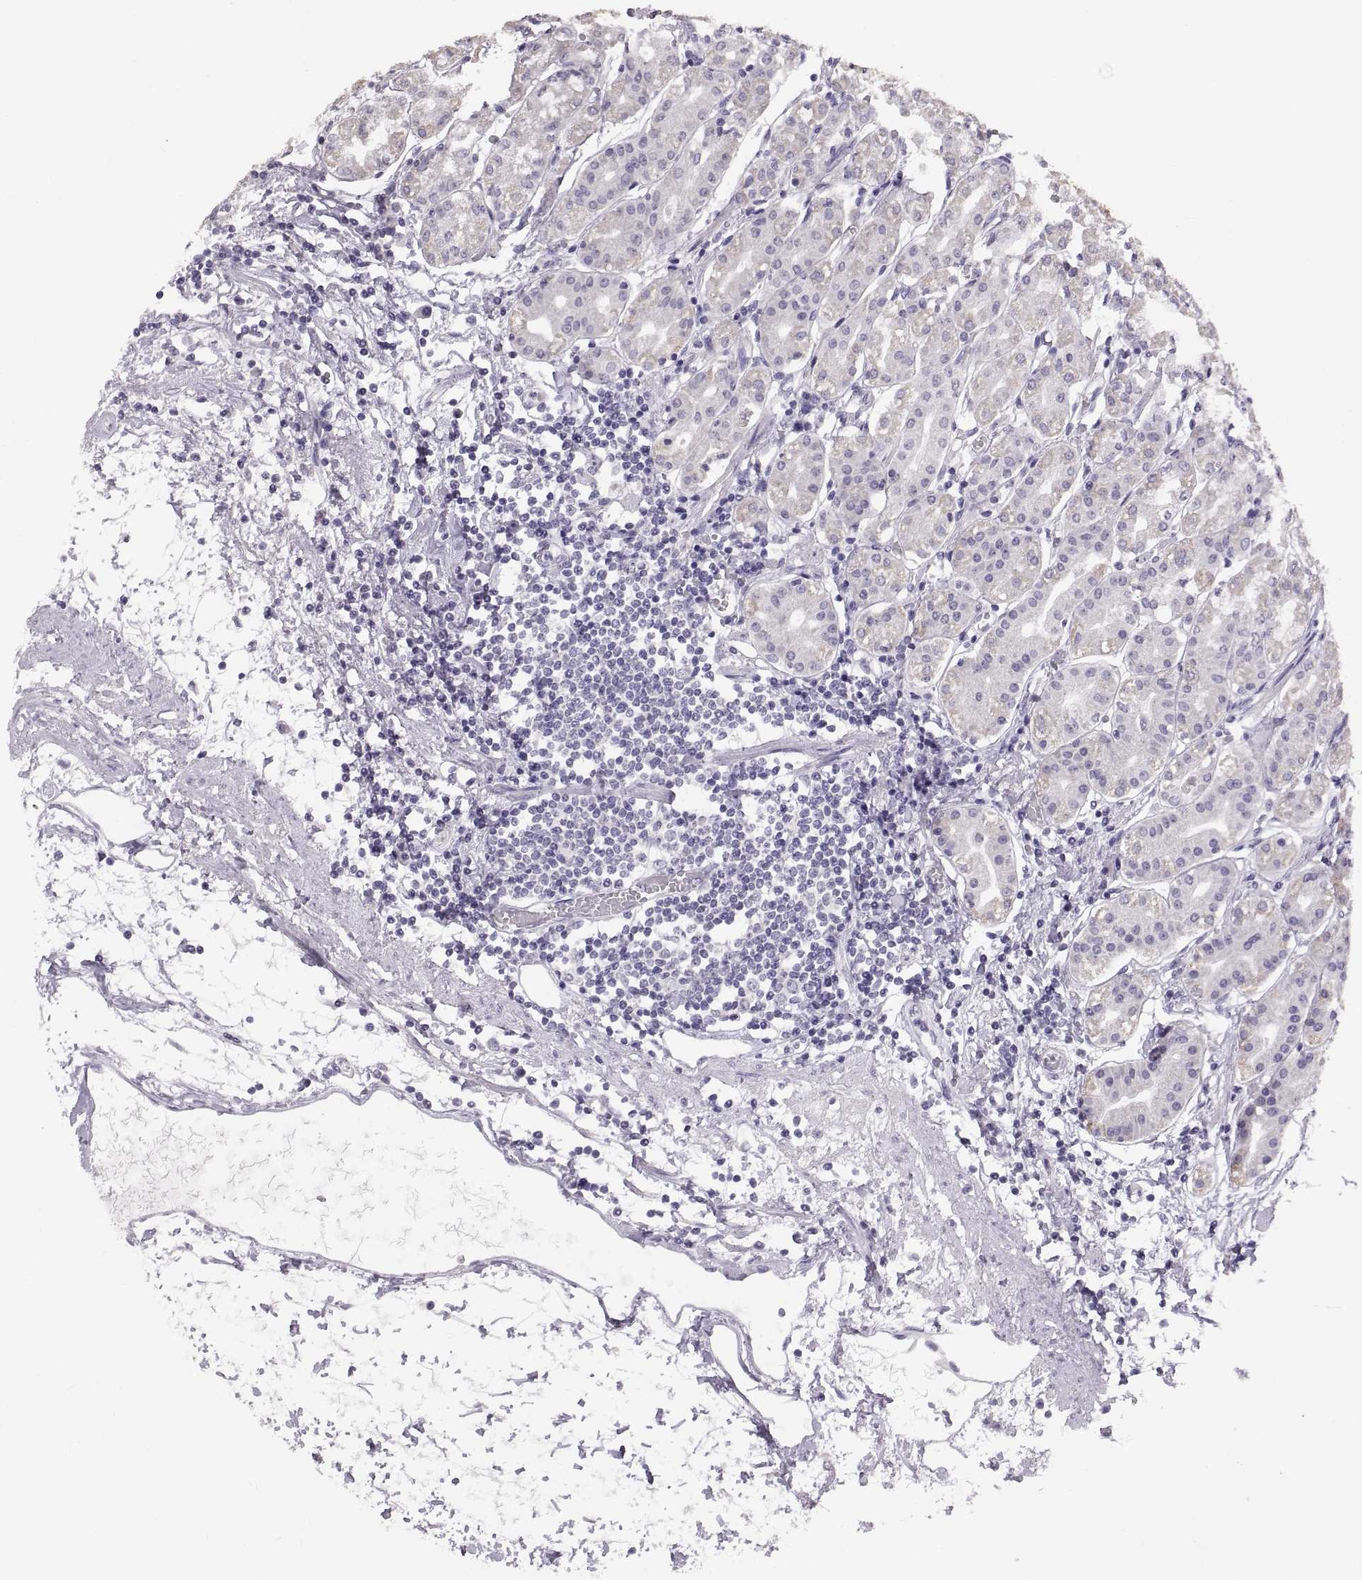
{"staining": {"intensity": "negative", "quantity": "none", "location": "none"}, "tissue": "stomach", "cell_type": "Glandular cells", "image_type": "normal", "snomed": [{"axis": "morphology", "description": "Normal tissue, NOS"}, {"axis": "topography", "description": "Skeletal muscle"}, {"axis": "topography", "description": "Stomach"}], "caption": "Glandular cells show no significant positivity in unremarkable stomach.", "gene": "WBP2NL", "patient": {"sex": "female", "age": 57}}